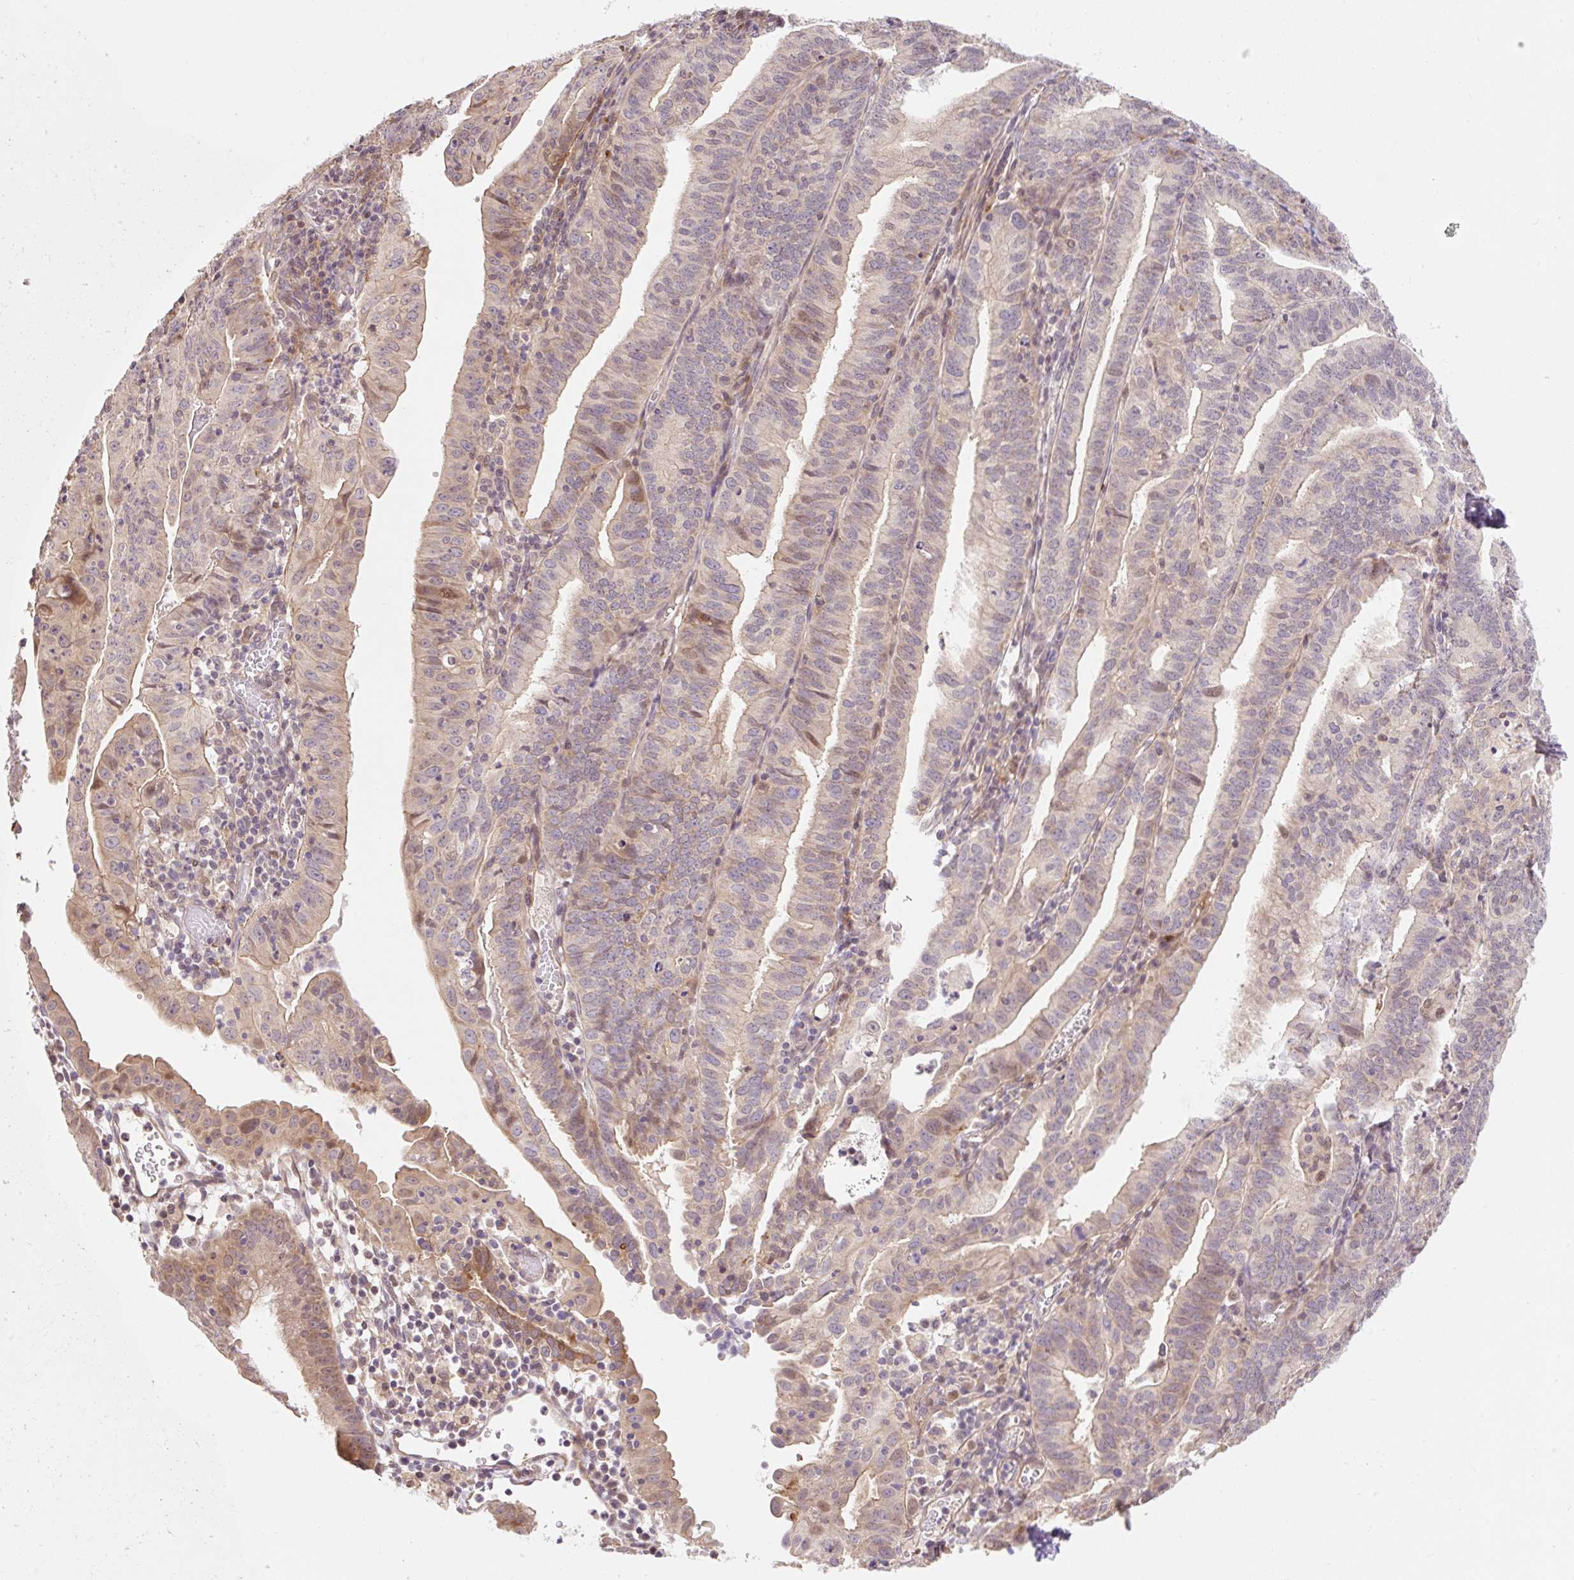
{"staining": {"intensity": "weak", "quantity": "25%-75%", "location": "cytoplasmic/membranous"}, "tissue": "endometrial cancer", "cell_type": "Tumor cells", "image_type": "cancer", "snomed": [{"axis": "morphology", "description": "Adenocarcinoma, NOS"}, {"axis": "topography", "description": "Endometrium"}], "caption": "Brown immunohistochemical staining in human endometrial cancer shows weak cytoplasmic/membranous expression in about 25%-75% of tumor cells. (DAB IHC, brown staining for protein, blue staining for nuclei).", "gene": "EMC10", "patient": {"sex": "female", "age": 60}}